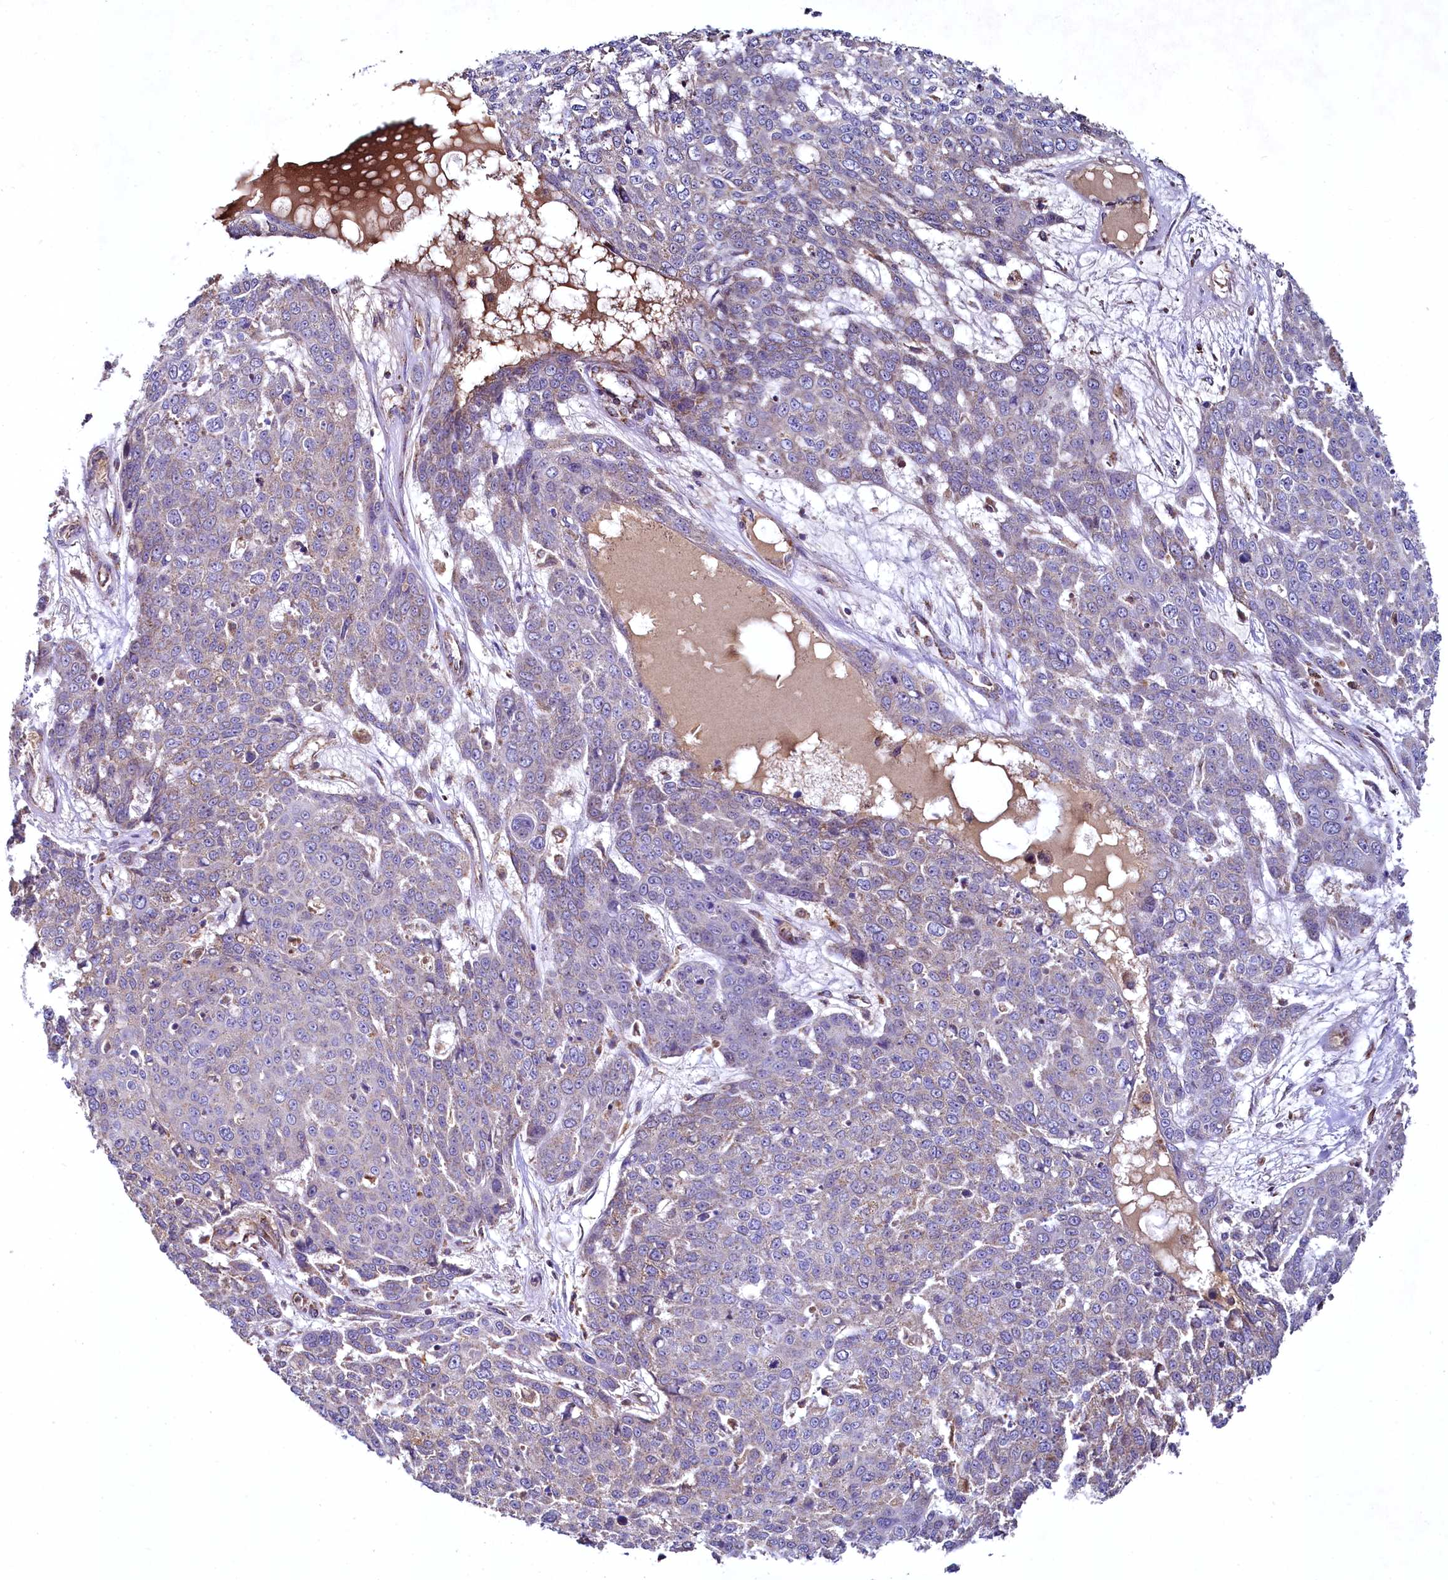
{"staining": {"intensity": "weak", "quantity": "<25%", "location": "cytoplasmic/membranous"}, "tissue": "skin cancer", "cell_type": "Tumor cells", "image_type": "cancer", "snomed": [{"axis": "morphology", "description": "Squamous cell carcinoma, NOS"}, {"axis": "topography", "description": "Skin"}], "caption": "Tumor cells are negative for protein expression in human squamous cell carcinoma (skin).", "gene": "METTL4", "patient": {"sex": "male", "age": 71}}